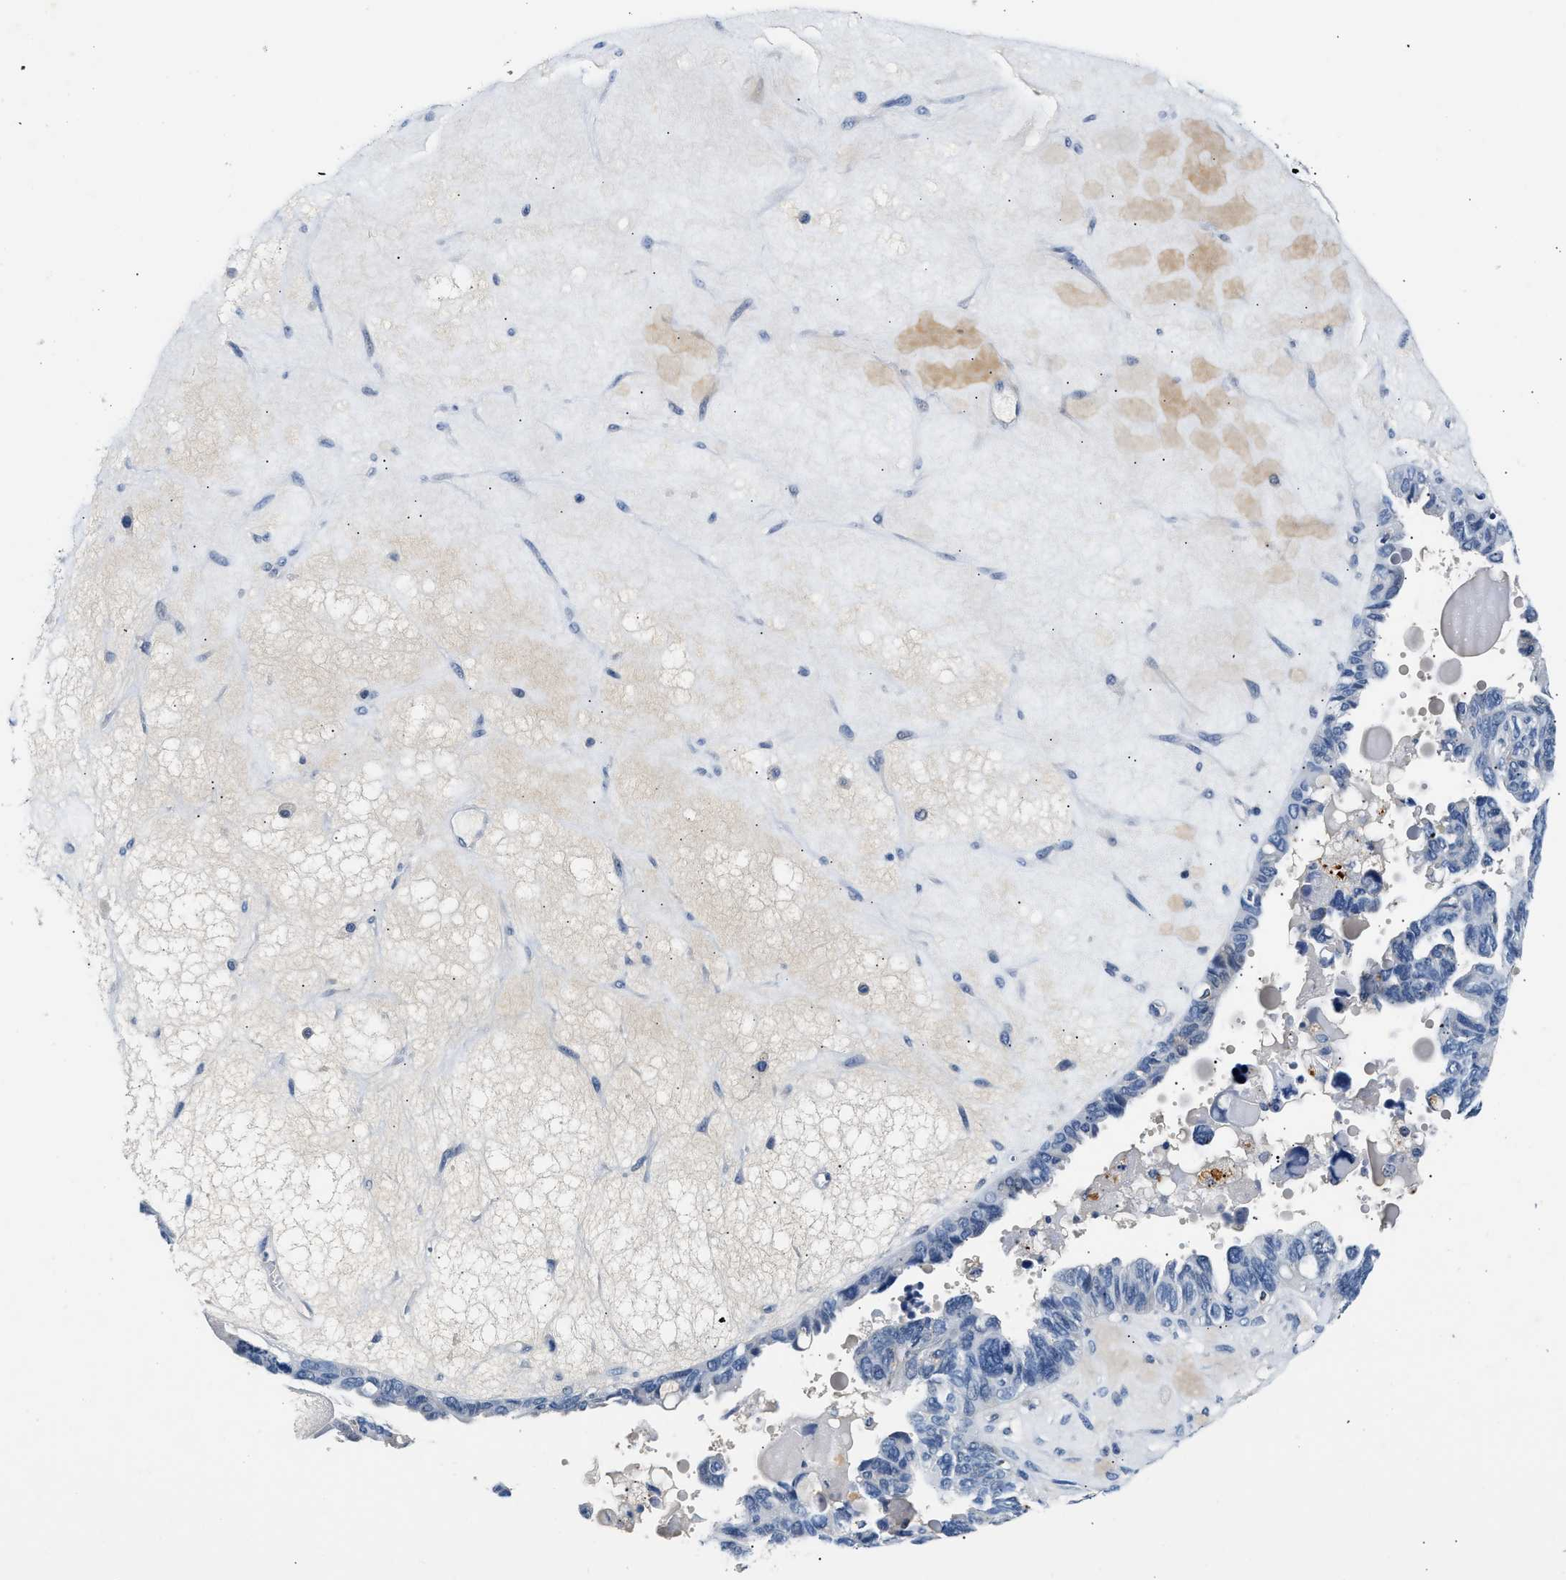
{"staining": {"intensity": "negative", "quantity": "none", "location": "none"}, "tissue": "ovarian cancer", "cell_type": "Tumor cells", "image_type": "cancer", "snomed": [{"axis": "morphology", "description": "Cystadenocarcinoma, serous, NOS"}, {"axis": "topography", "description": "Ovary"}], "caption": "The micrograph reveals no staining of tumor cells in ovarian serous cystadenocarcinoma.", "gene": "MED22", "patient": {"sex": "female", "age": 79}}